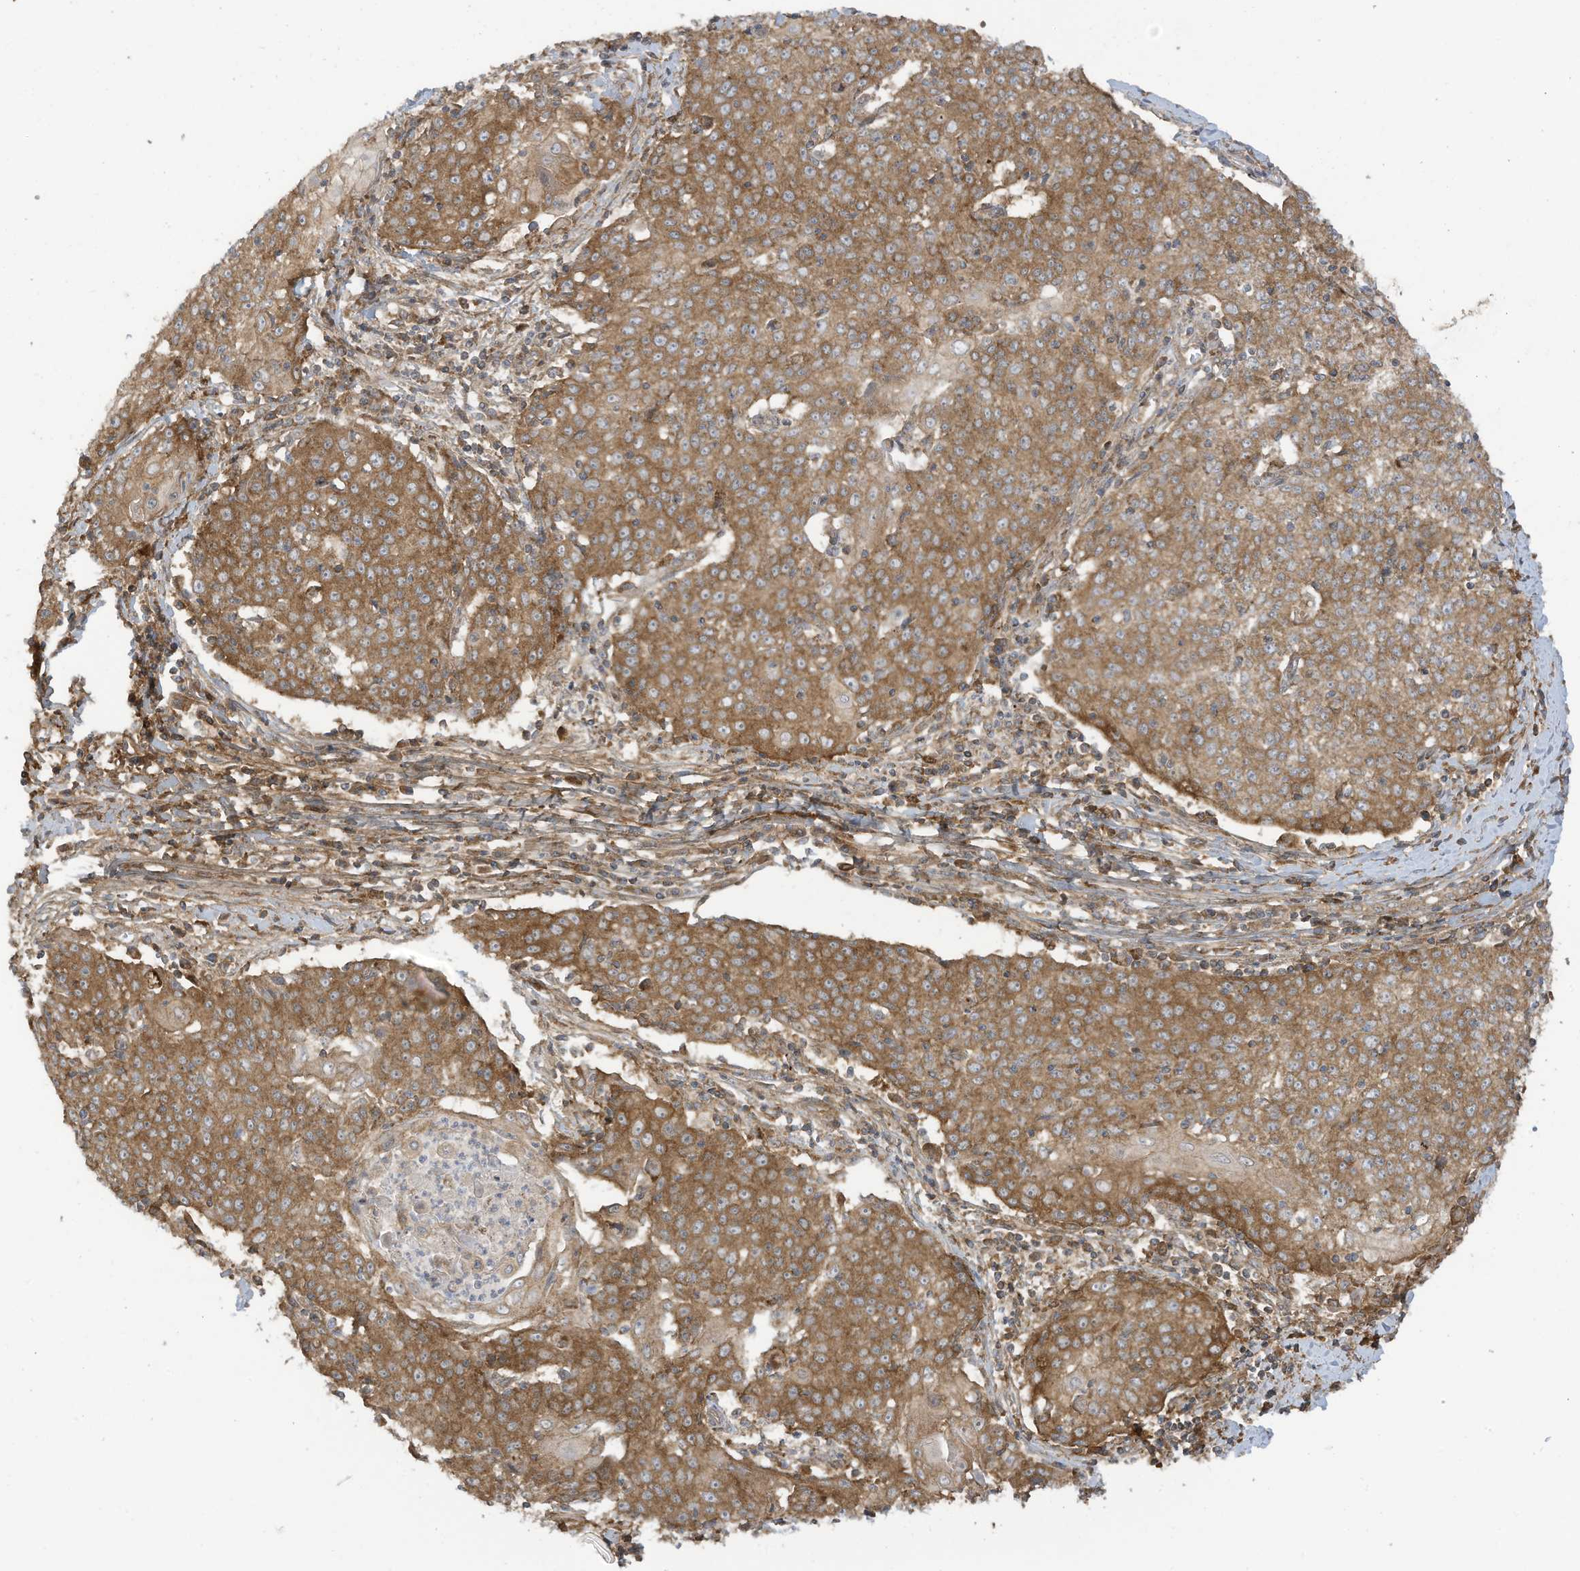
{"staining": {"intensity": "moderate", "quantity": ">75%", "location": "cytoplasmic/membranous"}, "tissue": "cervical cancer", "cell_type": "Tumor cells", "image_type": "cancer", "snomed": [{"axis": "morphology", "description": "Squamous cell carcinoma, NOS"}, {"axis": "topography", "description": "Cervix"}], "caption": "Immunohistochemical staining of human cervical squamous cell carcinoma displays medium levels of moderate cytoplasmic/membranous positivity in approximately >75% of tumor cells. (DAB (3,3'-diaminobenzidine) IHC, brown staining for protein, blue staining for nuclei).", "gene": "REPS1", "patient": {"sex": "female", "age": 48}}